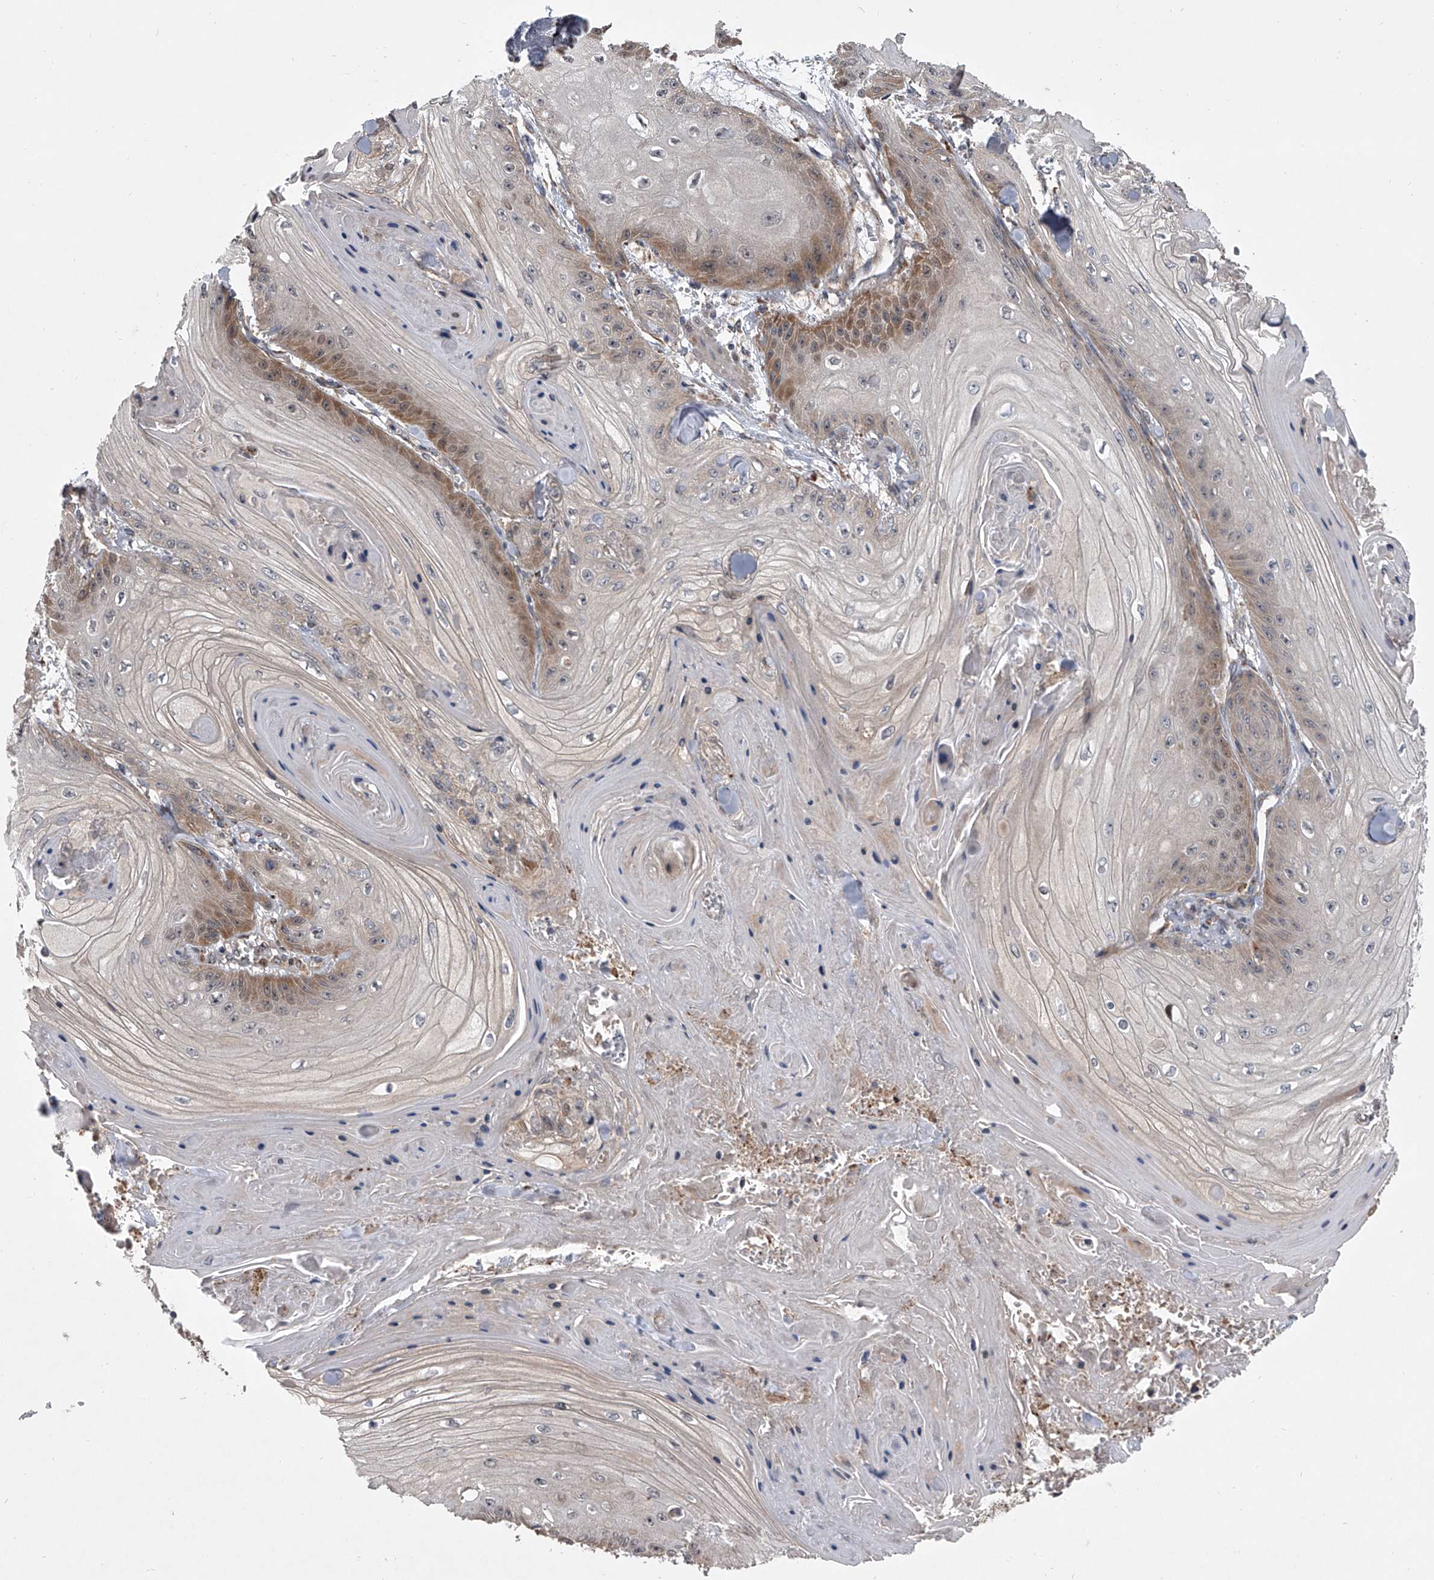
{"staining": {"intensity": "moderate", "quantity": "25%-75%", "location": "cytoplasmic/membranous"}, "tissue": "skin cancer", "cell_type": "Tumor cells", "image_type": "cancer", "snomed": [{"axis": "morphology", "description": "Squamous cell carcinoma, NOS"}, {"axis": "topography", "description": "Skin"}], "caption": "Skin cancer (squamous cell carcinoma) was stained to show a protein in brown. There is medium levels of moderate cytoplasmic/membranous expression in about 25%-75% of tumor cells. Immunohistochemistry stains the protein of interest in brown and the nuclei are stained blue.", "gene": "GEMIN8", "patient": {"sex": "male", "age": 74}}